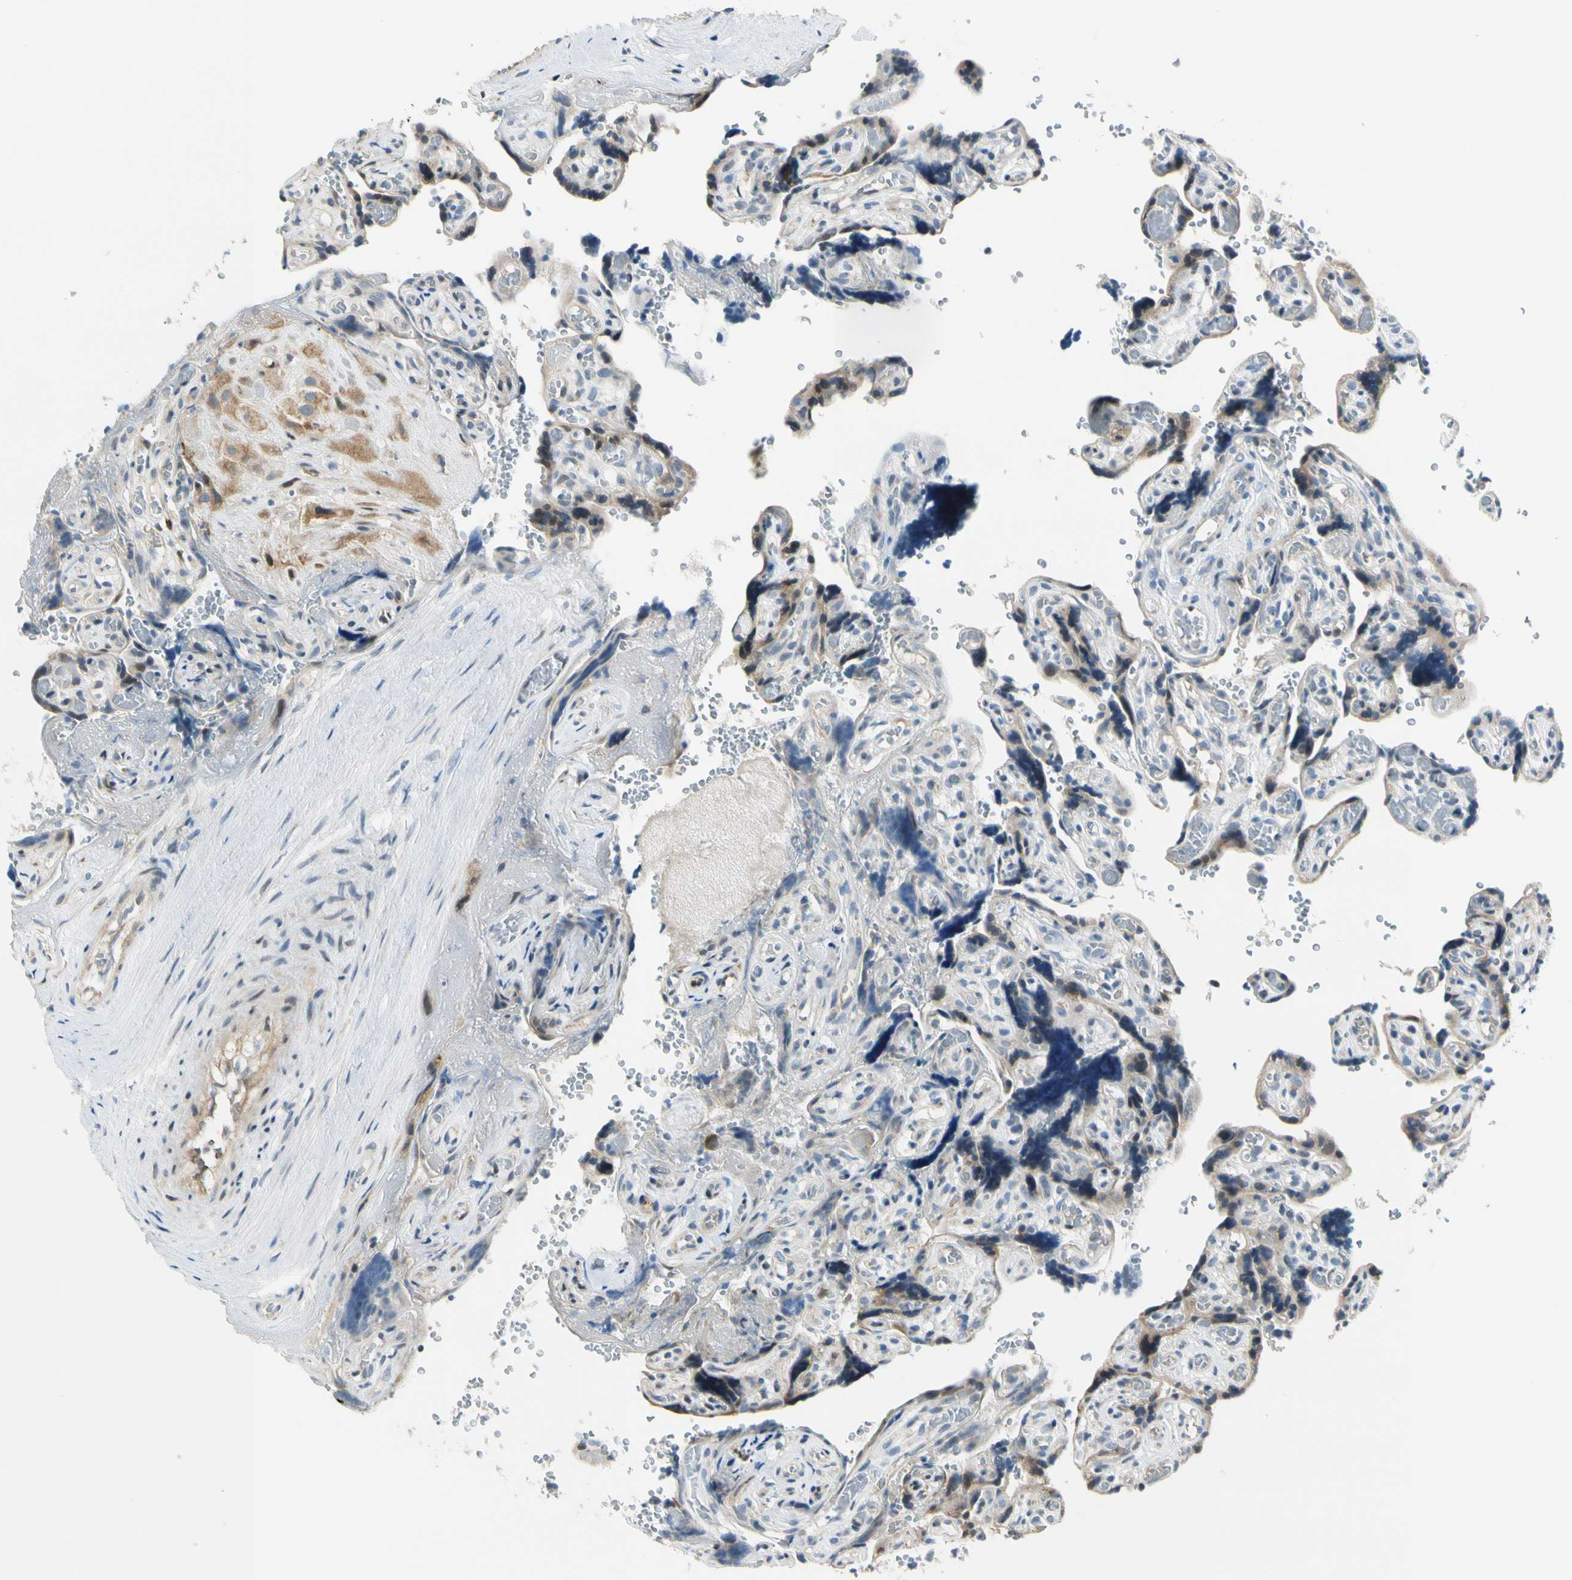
{"staining": {"intensity": "moderate", "quantity": ">75%", "location": "cytoplasmic/membranous"}, "tissue": "placenta", "cell_type": "Decidual cells", "image_type": "normal", "snomed": [{"axis": "morphology", "description": "Normal tissue, NOS"}, {"axis": "topography", "description": "Placenta"}], "caption": "Decidual cells reveal medium levels of moderate cytoplasmic/membranous staining in approximately >75% of cells in benign human placenta. Immunohistochemistry stains the protein in brown and the nuclei are stained blue.", "gene": "NPDC1", "patient": {"sex": "female", "age": 30}}